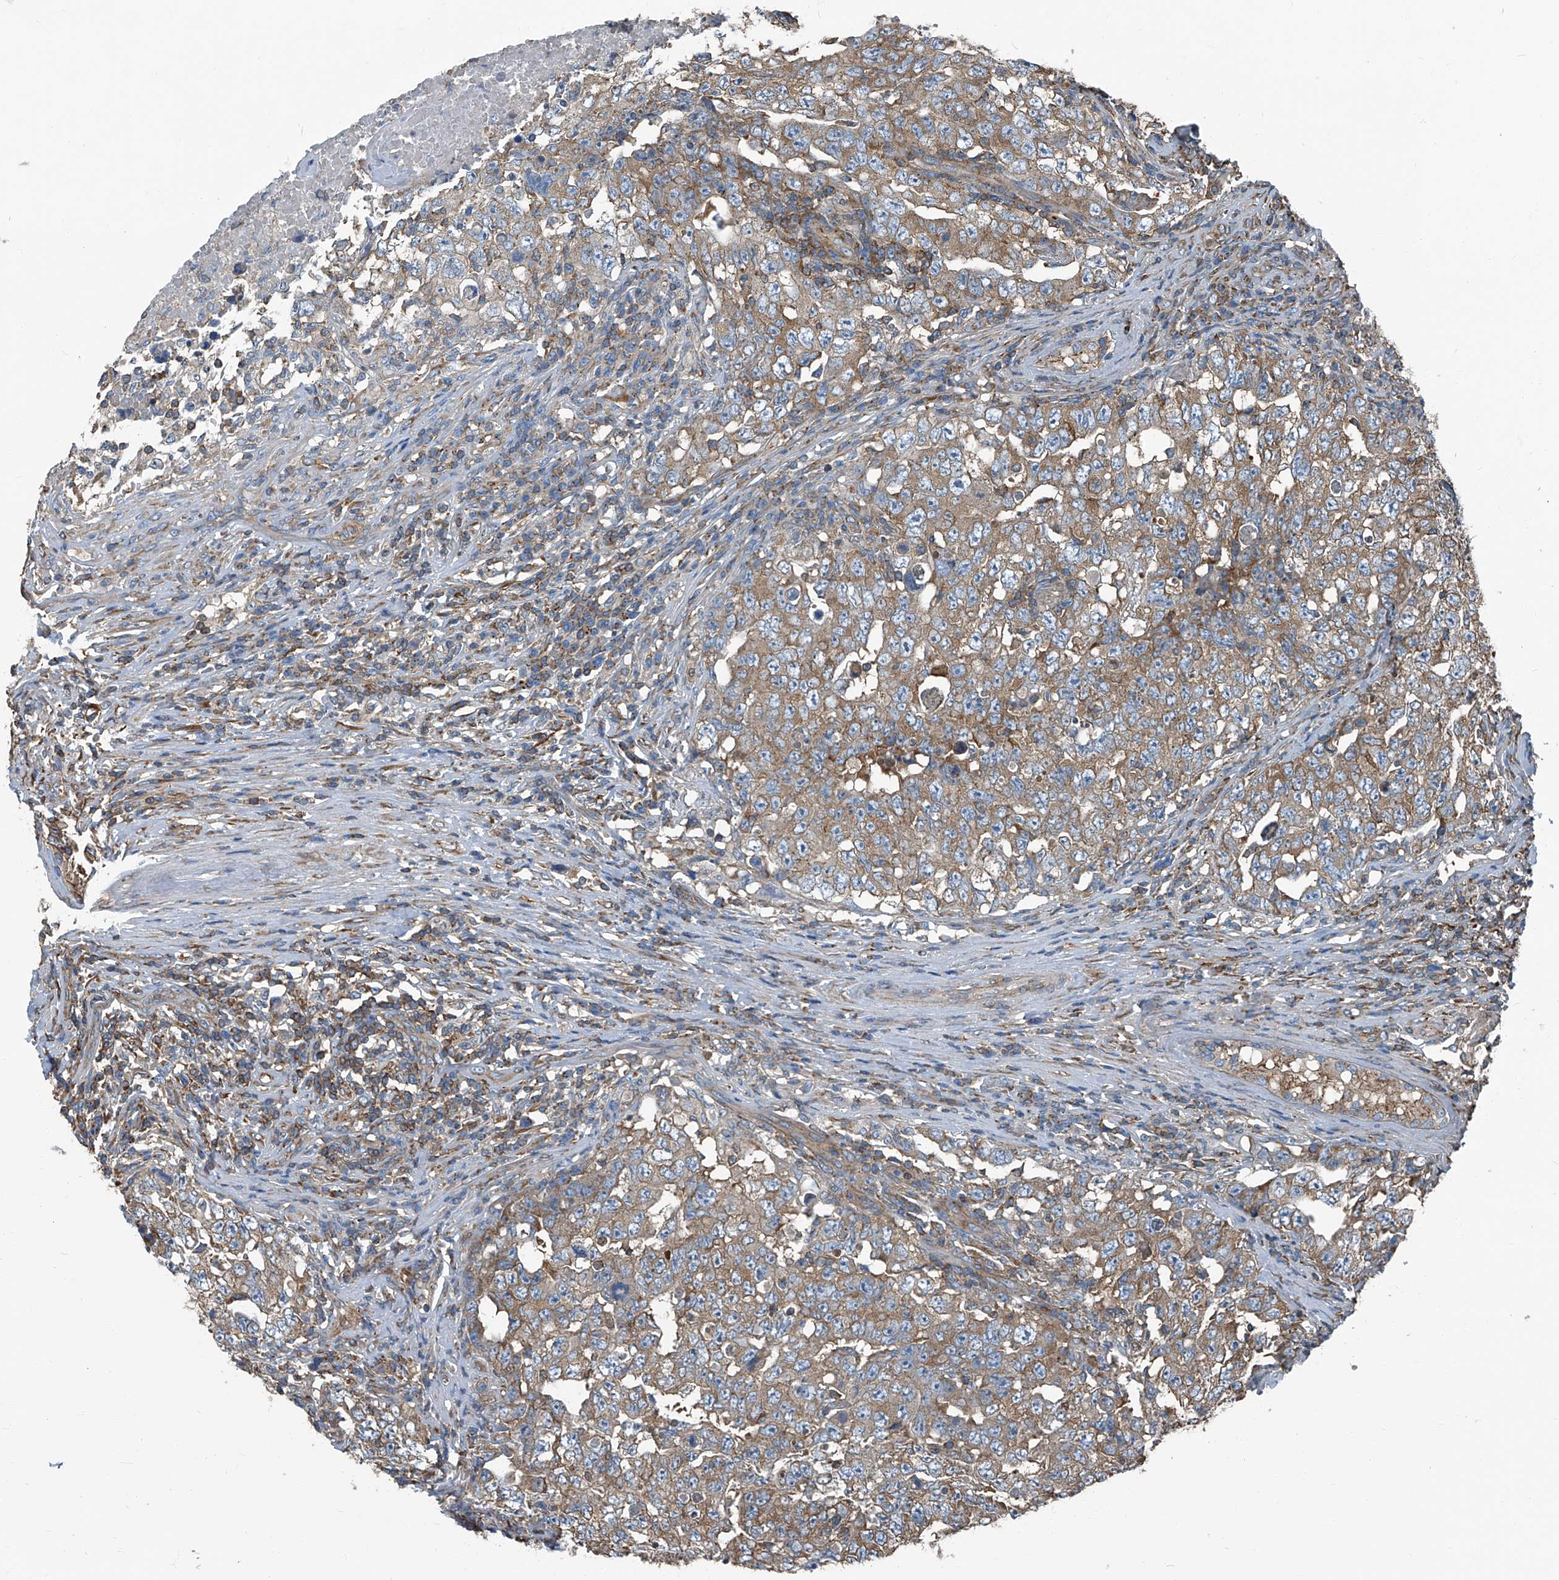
{"staining": {"intensity": "moderate", "quantity": ">75%", "location": "cytoplasmic/membranous"}, "tissue": "testis cancer", "cell_type": "Tumor cells", "image_type": "cancer", "snomed": [{"axis": "morphology", "description": "Carcinoma, Embryonal, NOS"}, {"axis": "topography", "description": "Testis"}], "caption": "Human embryonal carcinoma (testis) stained with a brown dye reveals moderate cytoplasmic/membranous positive expression in approximately >75% of tumor cells.", "gene": "SEPTIN7", "patient": {"sex": "male", "age": 26}}